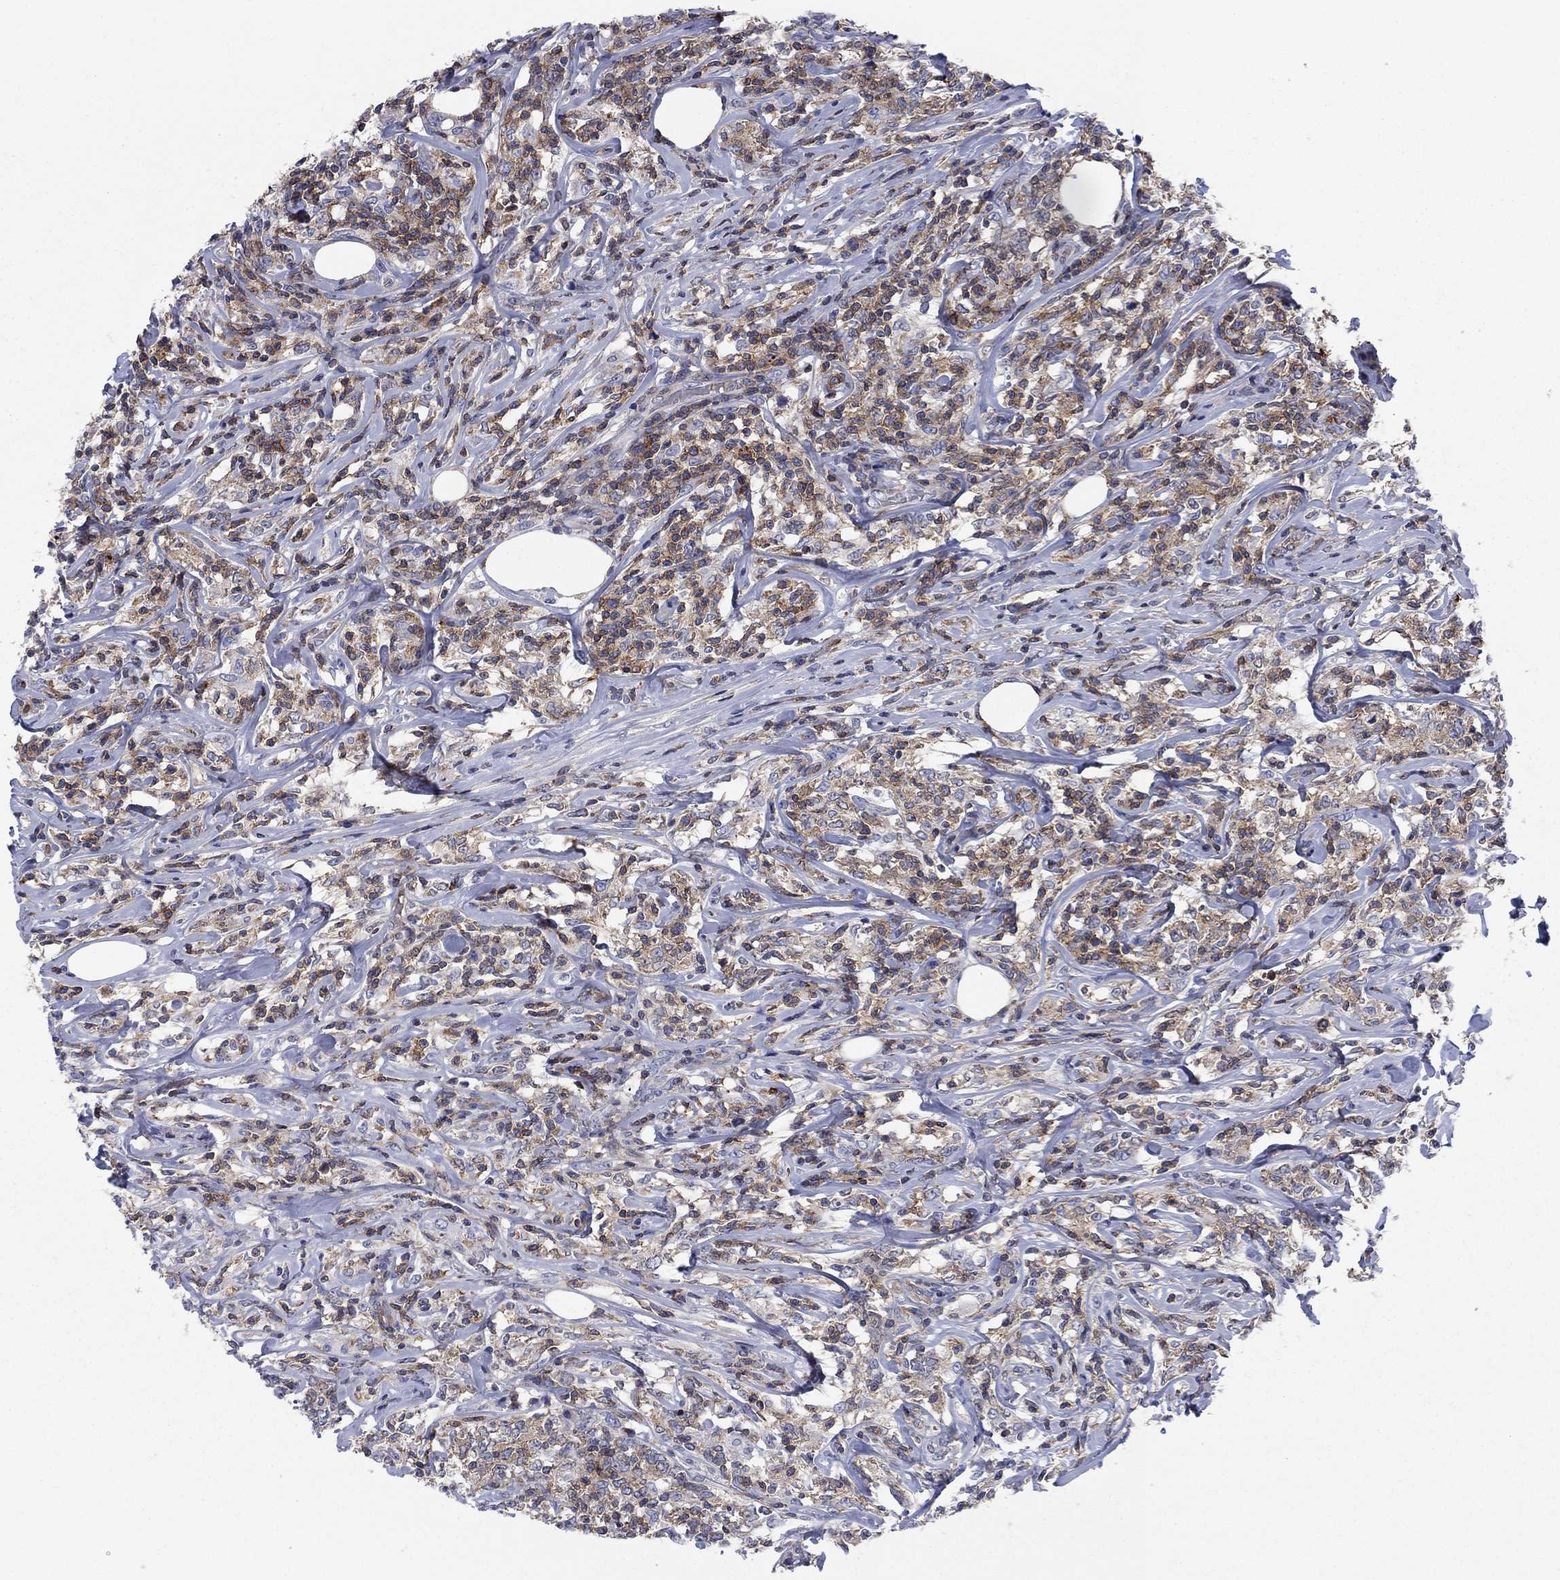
{"staining": {"intensity": "moderate", "quantity": "25%-75%", "location": "cytoplasmic/membranous"}, "tissue": "lymphoma", "cell_type": "Tumor cells", "image_type": "cancer", "snomed": [{"axis": "morphology", "description": "Malignant lymphoma, non-Hodgkin's type, High grade"}, {"axis": "topography", "description": "Lymph node"}], "caption": "High-magnification brightfield microscopy of malignant lymphoma, non-Hodgkin's type (high-grade) stained with DAB (3,3'-diaminobenzidine) (brown) and counterstained with hematoxylin (blue). tumor cells exhibit moderate cytoplasmic/membranous staining is identified in approximately25%-75% of cells. (DAB IHC with brightfield microscopy, high magnification).", "gene": "PSD4", "patient": {"sex": "female", "age": 84}}